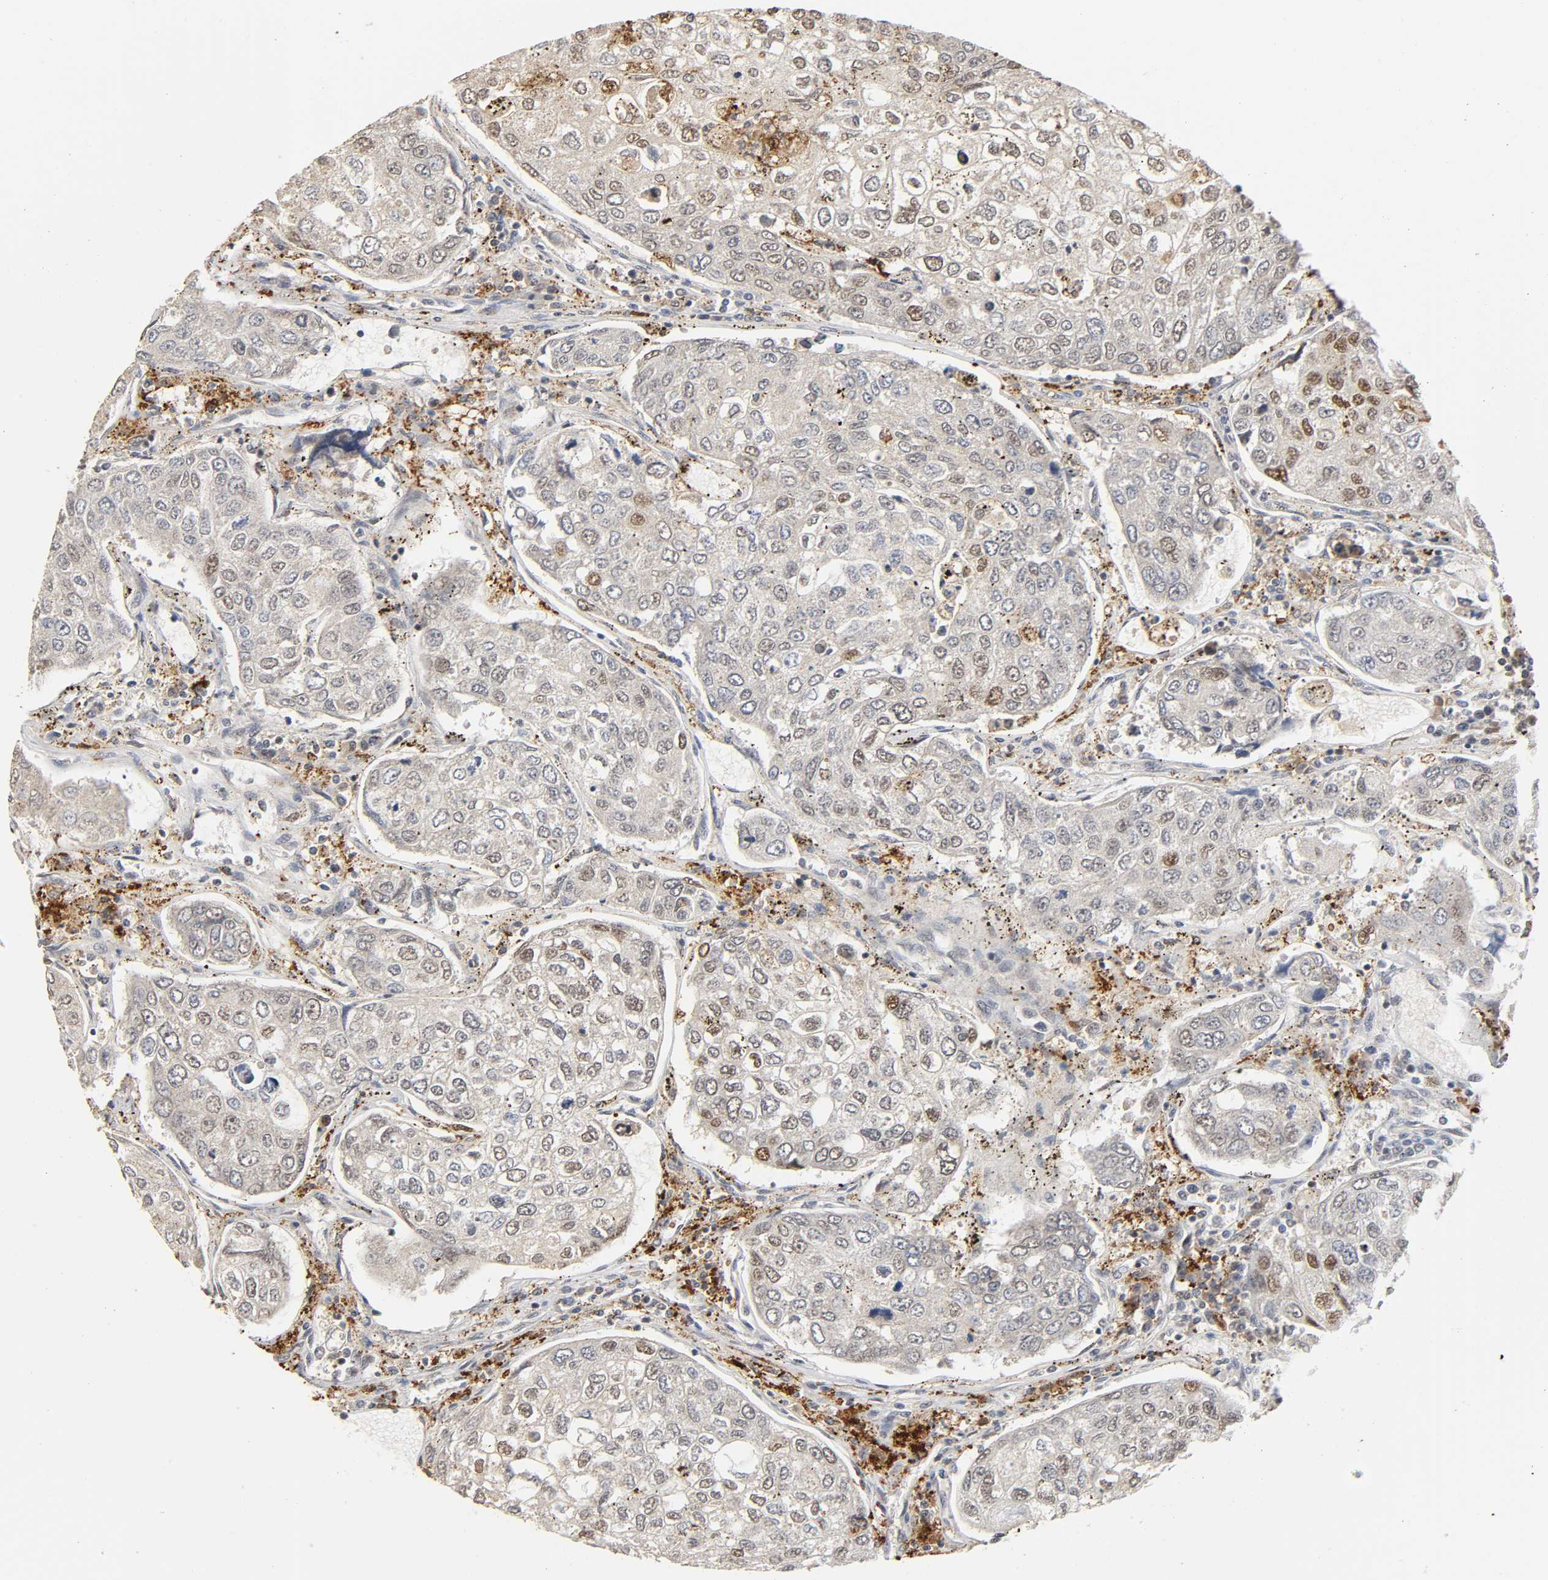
{"staining": {"intensity": "moderate", "quantity": "25%-75%", "location": "cytoplasmic/membranous"}, "tissue": "urothelial cancer", "cell_type": "Tumor cells", "image_type": "cancer", "snomed": [{"axis": "morphology", "description": "Urothelial carcinoma, High grade"}, {"axis": "topography", "description": "Lymph node"}, {"axis": "topography", "description": "Urinary bladder"}], "caption": "High-magnification brightfield microscopy of high-grade urothelial carcinoma stained with DAB (3,3'-diaminobenzidine) (brown) and counterstained with hematoxylin (blue). tumor cells exhibit moderate cytoplasmic/membranous positivity is seen in approximately25%-75% of cells. (Brightfield microscopy of DAB IHC at high magnification).", "gene": "KAT2B", "patient": {"sex": "male", "age": 51}}